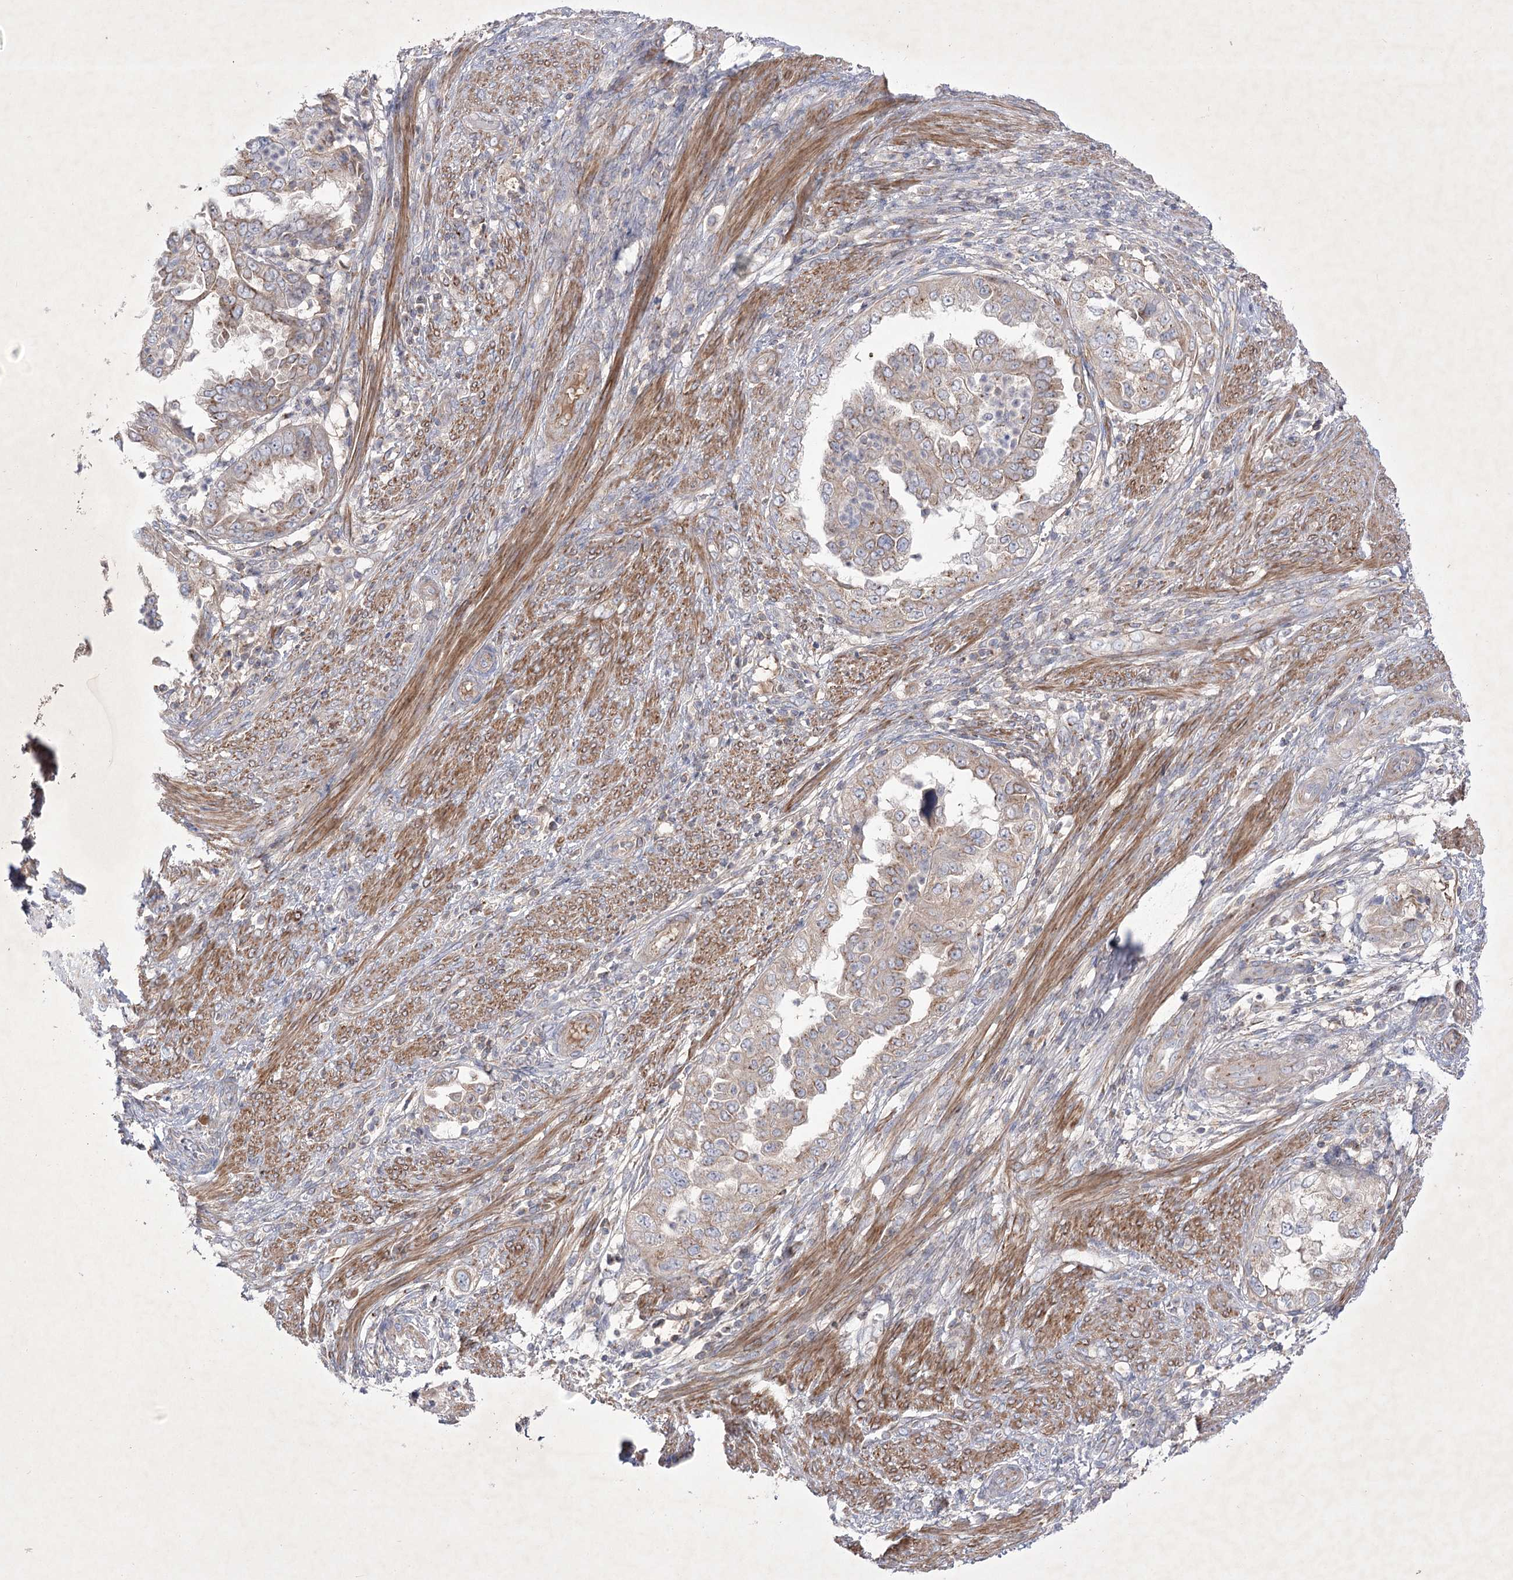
{"staining": {"intensity": "weak", "quantity": ">75%", "location": "cytoplasmic/membranous"}, "tissue": "endometrial cancer", "cell_type": "Tumor cells", "image_type": "cancer", "snomed": [{"axis": "morphology", "description": "Adenocarcinoma, NOS"}, {"axis": "topography", "description": "Endometrium"}], "caption": "Immunohistochemical staining of endometrial cancer (adenocarcinoma) reveals weak cytoplasmic/membranous protein expression in about >75% of tumor cells. (brown staining indicates protein expression, while blue staining denotes nuclei).", "gene": "GBF1", "patient": {"sex": "female", "age": 85}}